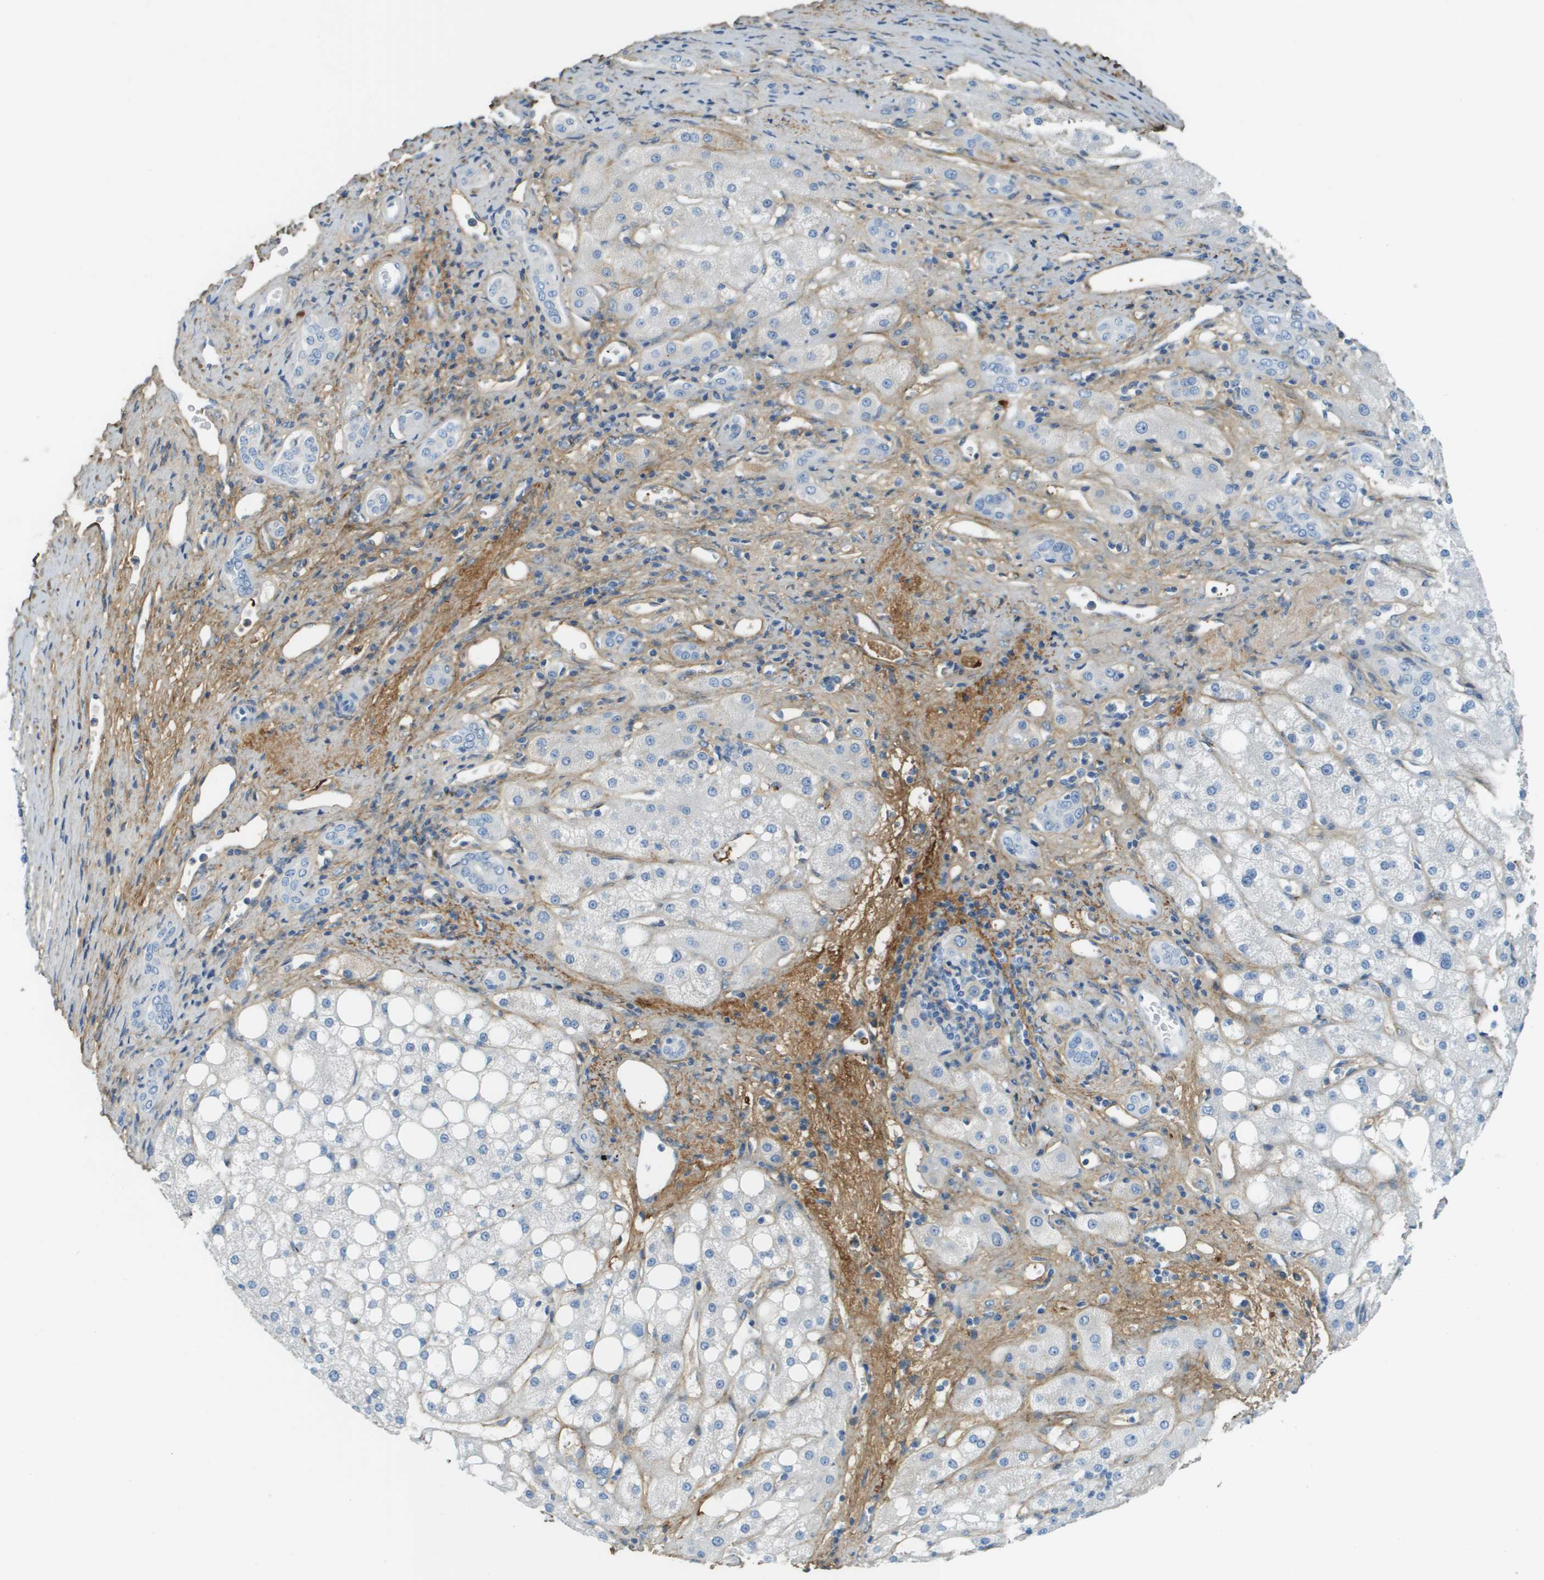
{"staining": {"intensity": "negative", "quantity": "none", "location": "none"}, "tissue": "liver cancer", "cell_type": "Tumor cells", "image_type": "cancer", "snomed": [{"axis": "morphology", "description": "Carcinoma, Hepatocellular, NOS"}, {"axis": "topography", "description": "Liver"}], "caption": "Immunohistochemistry image of hepatocellular carcinoma (liver) stained for a protein (brown), which reveals no expression in tumor cells.", "gene": "DCN", "patient": {"sex": "male", "age": 80}}